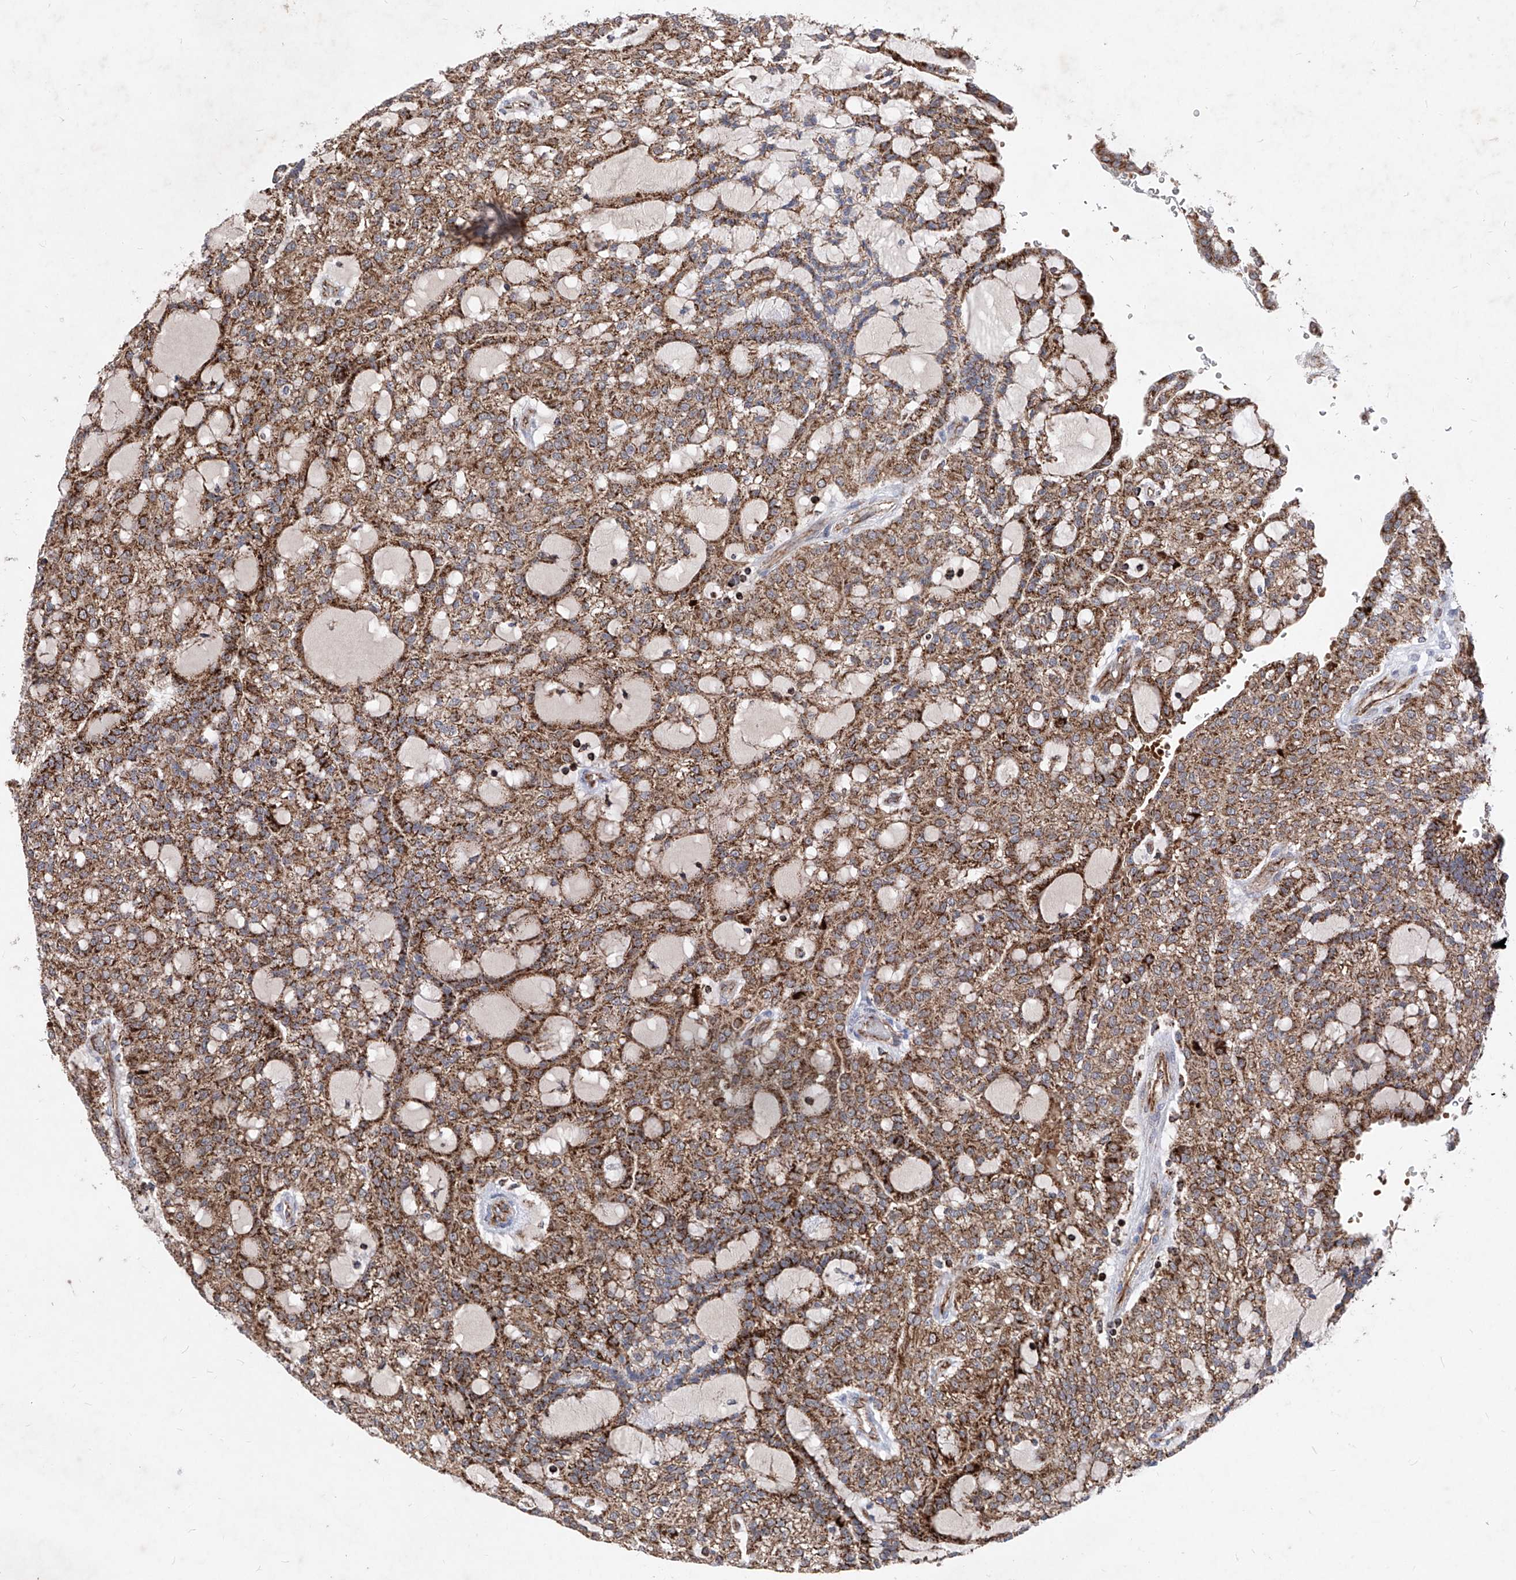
{"staining": {"intensity": "strong", "quantity": ">75%", "location": "cytoplasmic/membranous"}, "tissue": "renal cancer", "cell_type": "Tumor cells", "image_type": "cancer", "snomed": [{"axis": "morphology", "description": "Adenocarcinoma, NOS"}, {"axis": "topography", "description": "Kidney"}], "caption": "Protein analysis of renal cancer (adenocarcinoma) tissue reveals strong cytoplasmic/membranous positivity in approximately >75% of tumor cells.", "gene": "SEMA6A", "patient": {"sex": "male", "age": 63}}